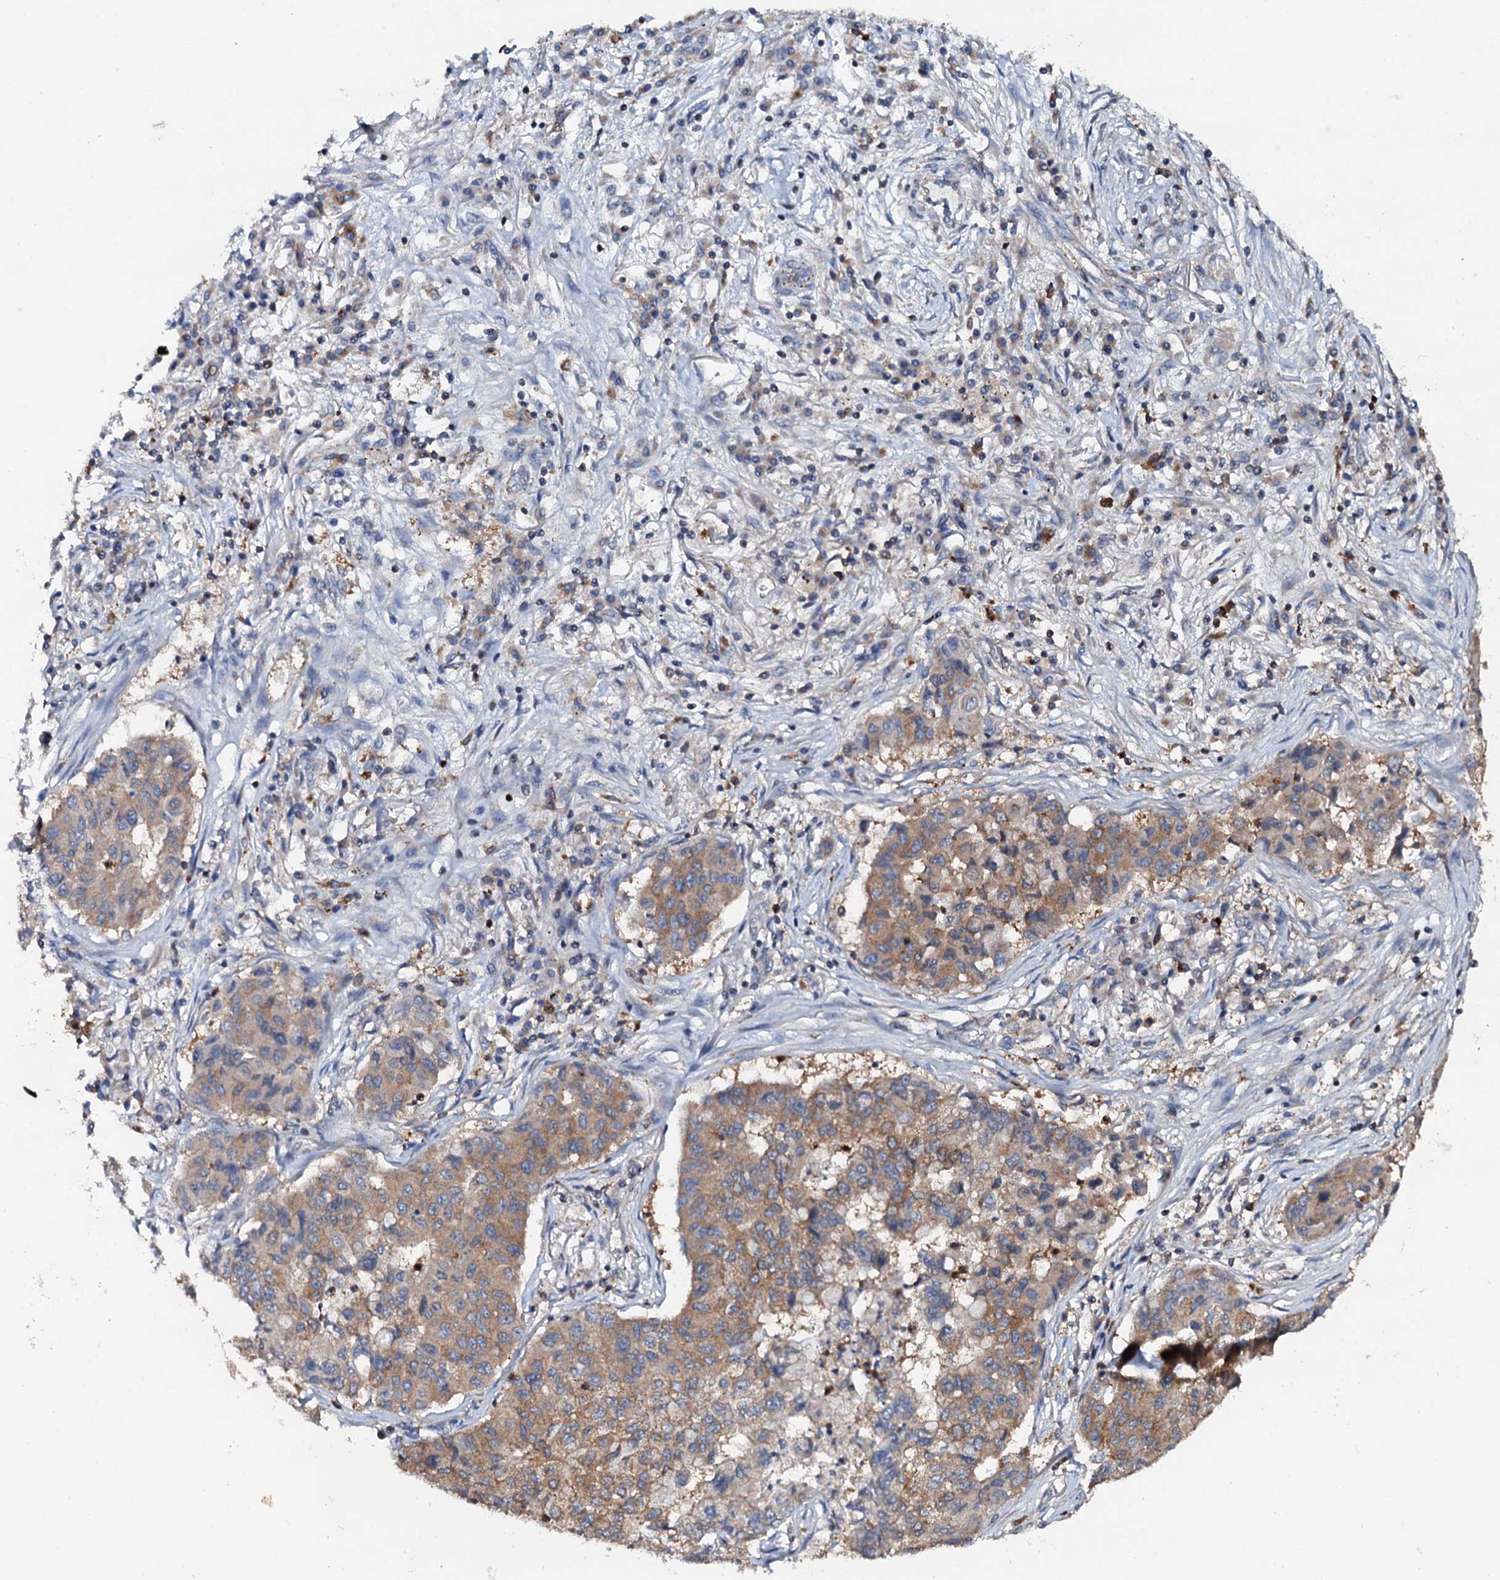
{"staining": {"intensity": "moderate", "quantity": ">75%", "location": "cytoplasmic/membranous"}, "tissue": "lung cancer", "cell_type": "Tumor cells", "image_type": "cancer", "snomed": [{"axis": "morphology", "description": "Squamous cell carcinoma, NOS"}, {"axis": "topography", "description": "Lung"}], "caption": "Protein positivity by immunohistochemistry (IHC) displays moderate cytoplasmic/membranous staining in about >75% of tumor cells in lung squamous cell carcinoma.", "gene": "GRK2", "patient": {"sex": "male", "age": 74}}